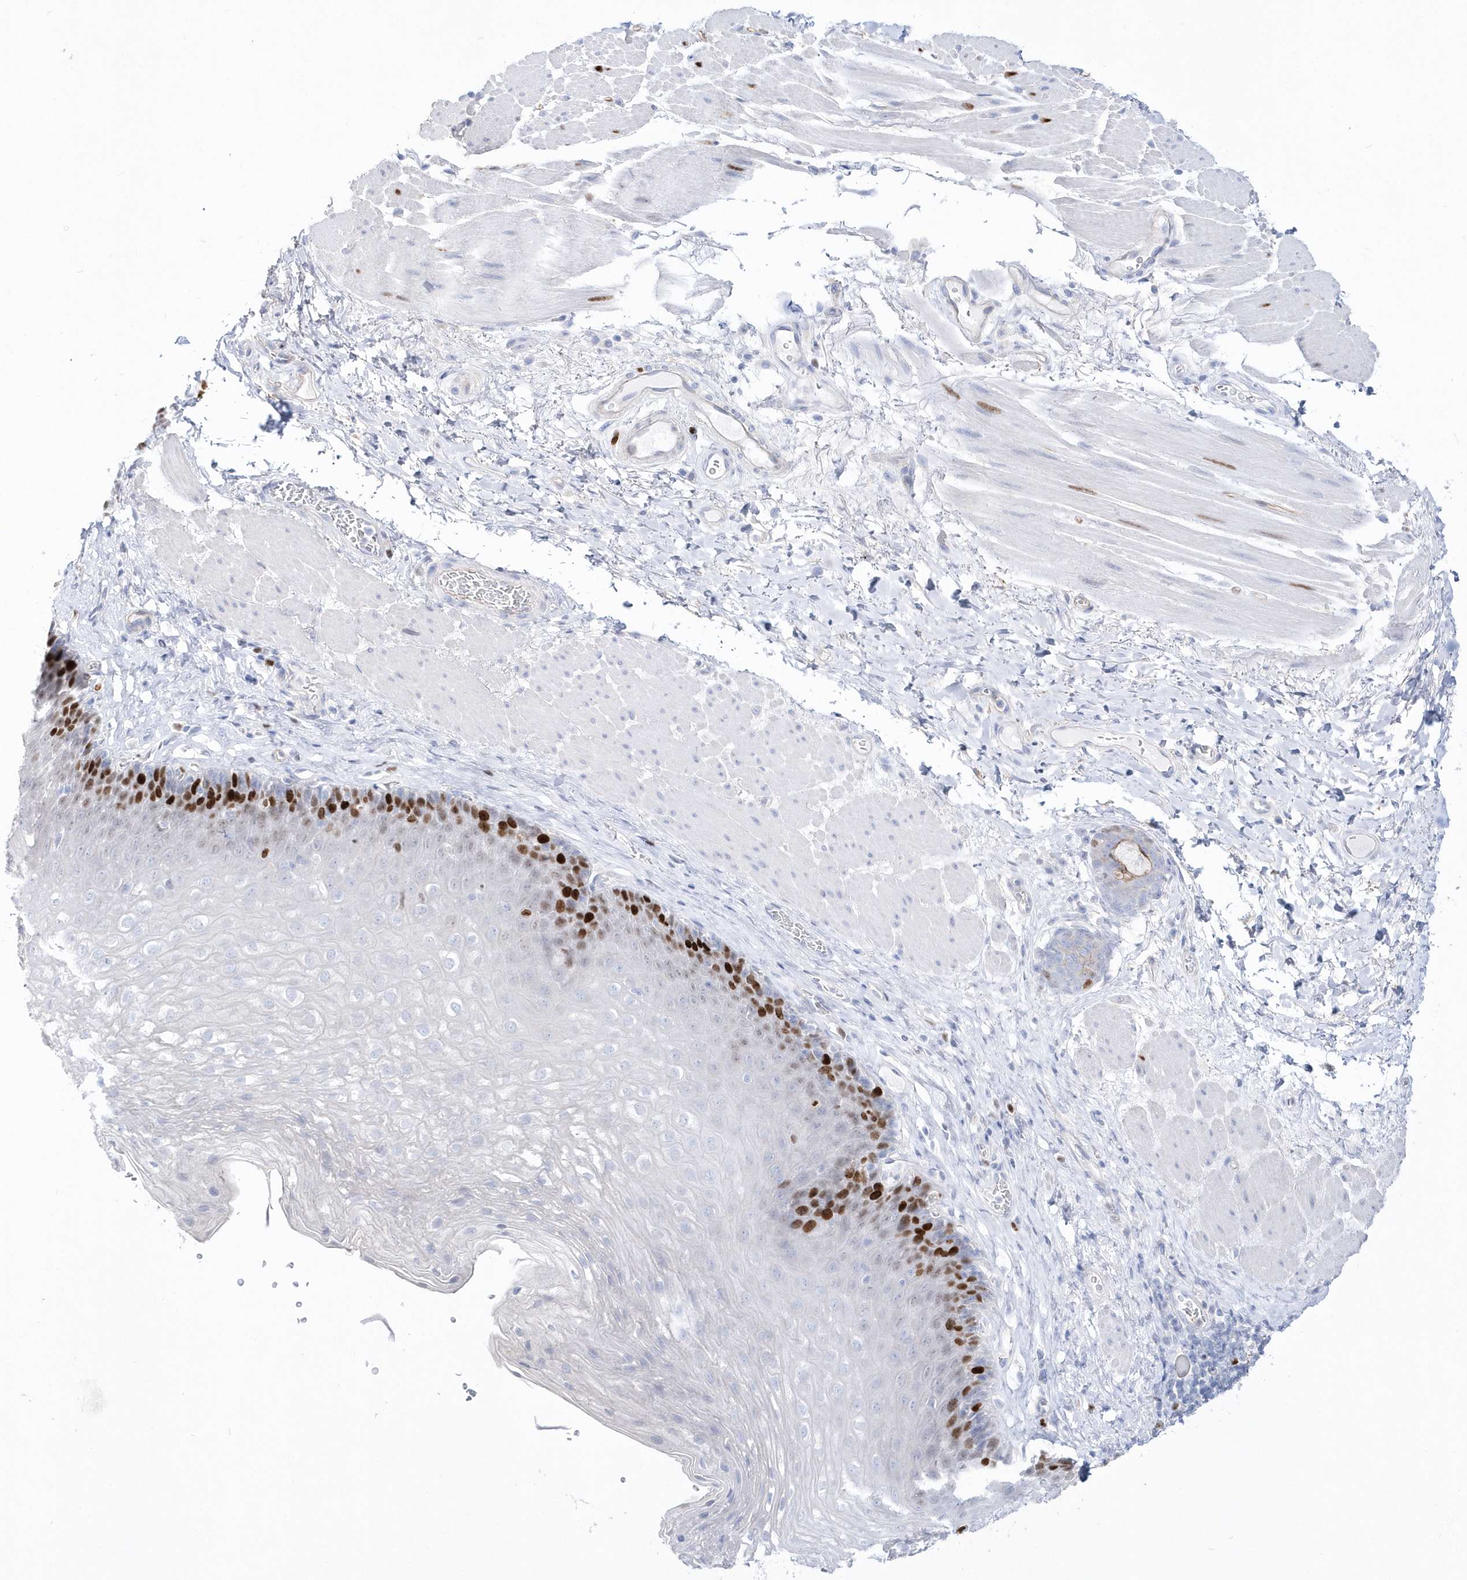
{"staining": {"intensity": "strong", "quantity": "25%-75%", "location": "nuclear"}, "tissue": "esophagus", "cell_type": "Squamous epithelial cells", "image_type": "normal", "snomed": [{"axis": "morphology", "description": "Normal tissue, NOS"}, {"axis": "topography", "description": "Esophagus"}], "caption": "Esophagus stained with immunohistochemistry shows strong nuclear staining in about 25%-75% of squamous epithelial cells. The staining was performed using DAB (3,3'-diaminobenzidine), with brown indicating positive protein expression. Nuclei are stained blue with hematoxylin.", "gene": "TMCO6", "patient": {"sex": "female", "age": 66}}